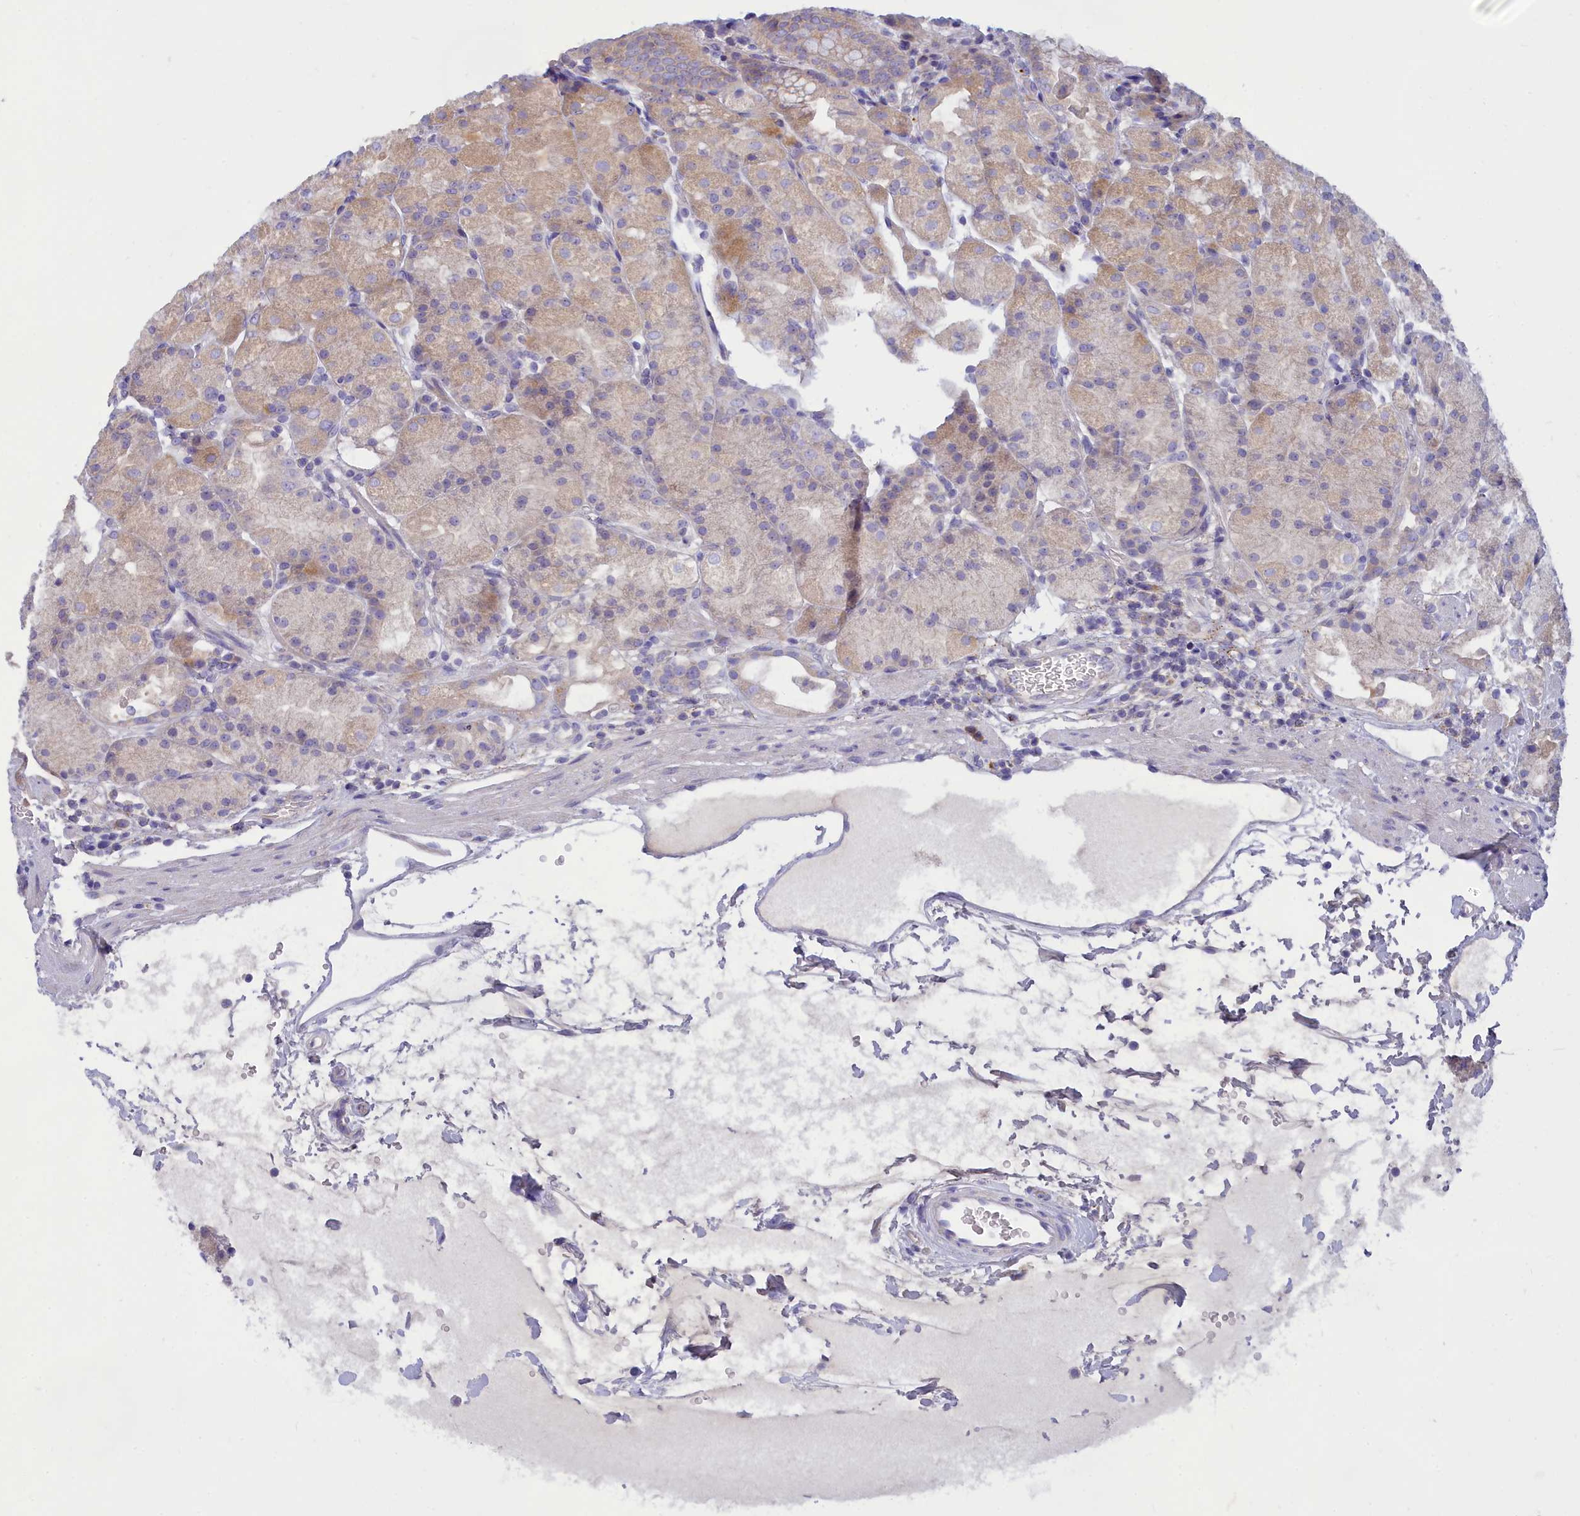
{"staining": {"intensity": "weak", "quantity": "25%-75%", "location": "cytoplasmic/membranous"}, "tissue": "stomach", "cell_type": "Glandular cells", "image_type": "normal", "snomed": [{"axis": "morphology", "description": "Normal tissue, NOS"}, {"axis": "topography", "description": "Stomach, upper"}, {"axis": "topography", "description": "Stomach, lower"}], "caption": "Stomach stained with IHC reveals weak cytoplasmic/membranous staining in about 25%-75% of glandular cells. (DAB (3,3'-diaminobenzidine) = brown stain, brightfield microscopy at high magnification).", "gene": "TMEM30B", "patient": {"sex": "male", "age": 62}}